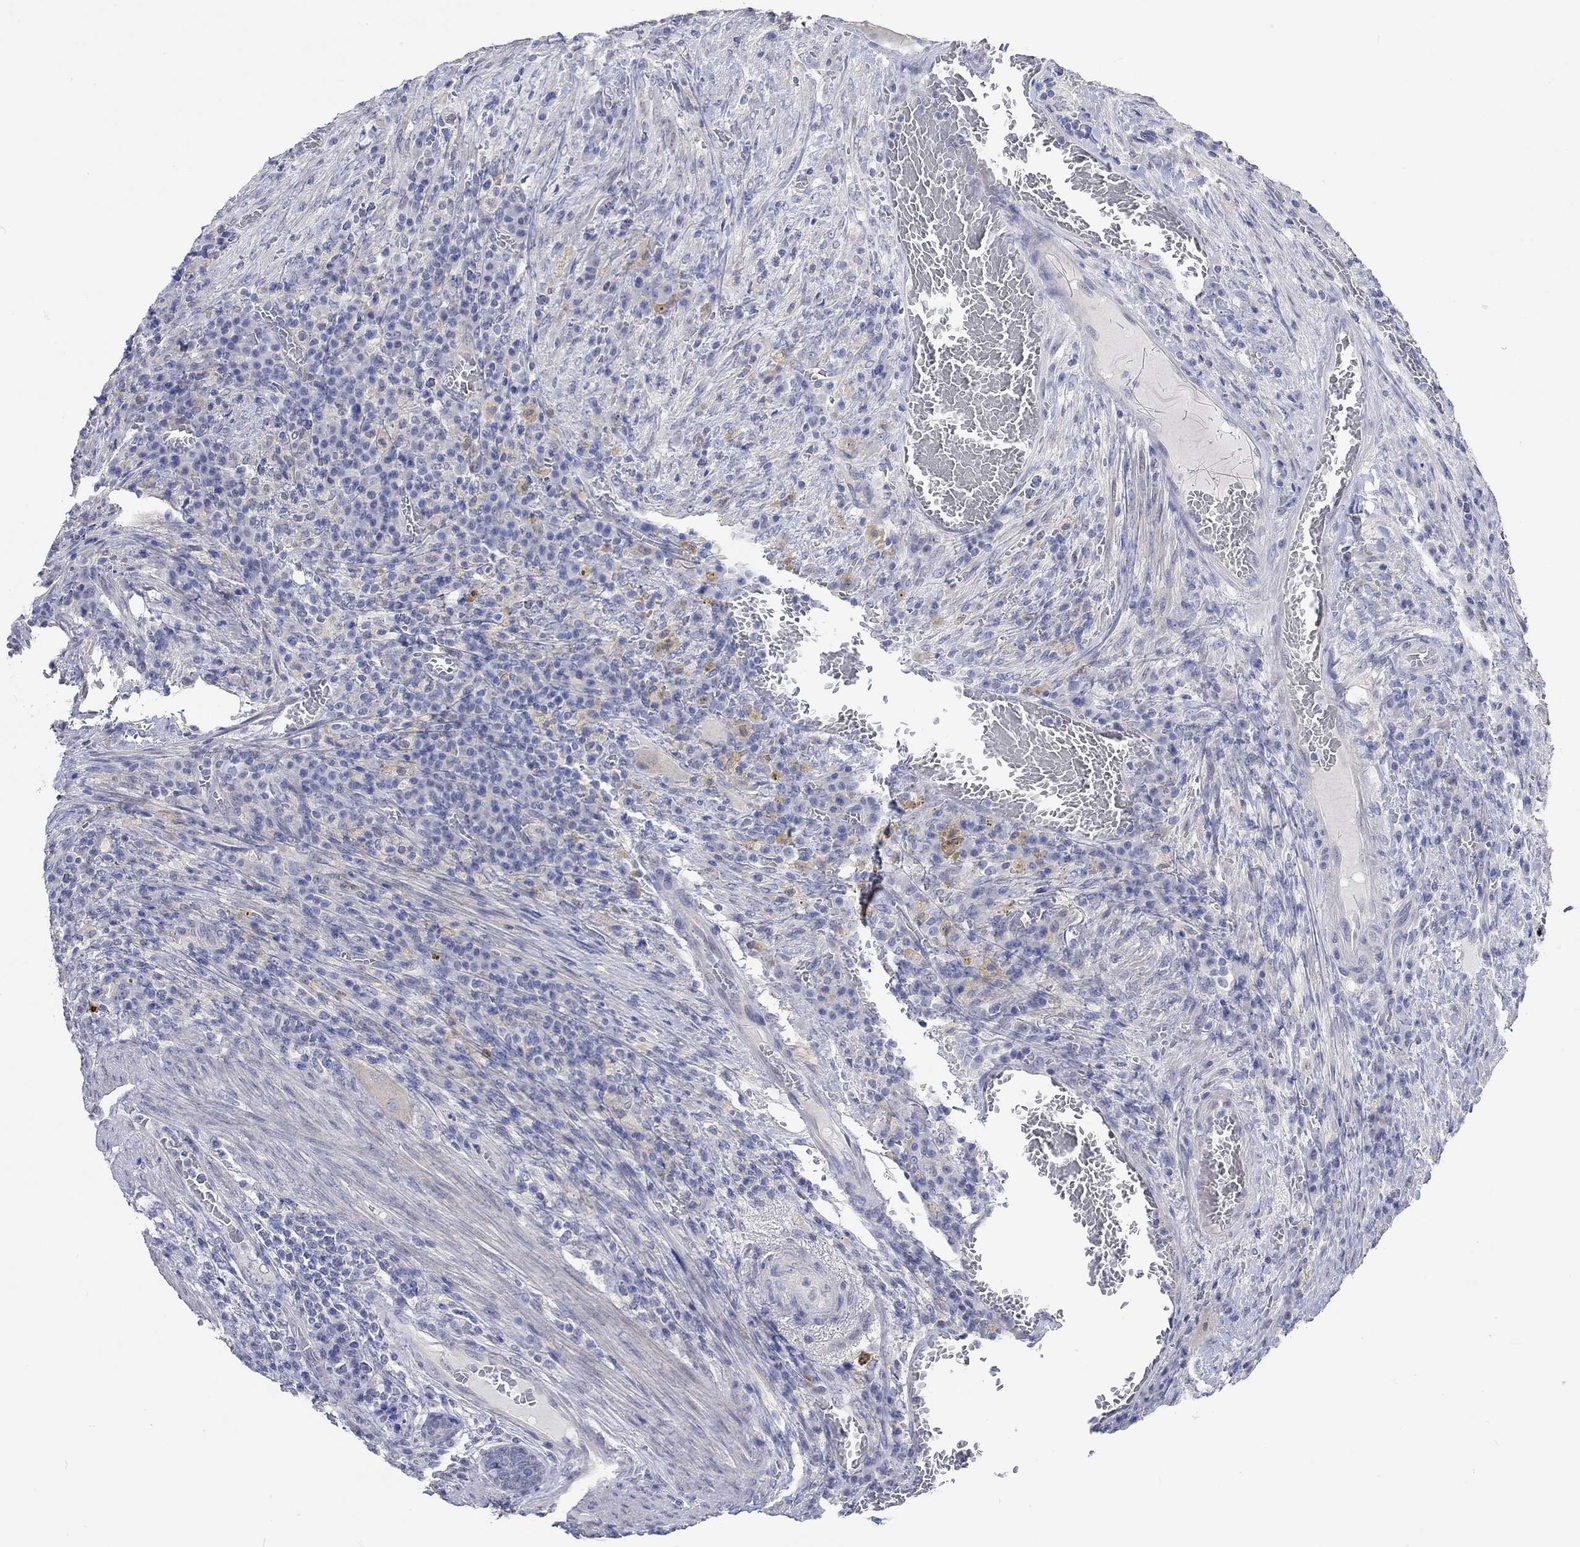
{"staining": {"intensity": "negative", "quantity": "none", "location": "none"}, "tissue": "colorectal cancer", "cell_type": "Tumor cells", "image_type": "cancer", "snomed": [{"axis": "morphology", "description": "Adenocarcinoma, NOS"}, {"axis": "topography", "description": "Colon"}], "caption": "Human adenocarcinoma (colorectal) stained for a protein using IHC reveals no staining in tumor cells.", "gene": "PNMA5", "patient": {"sex": "female", "age": 86}}